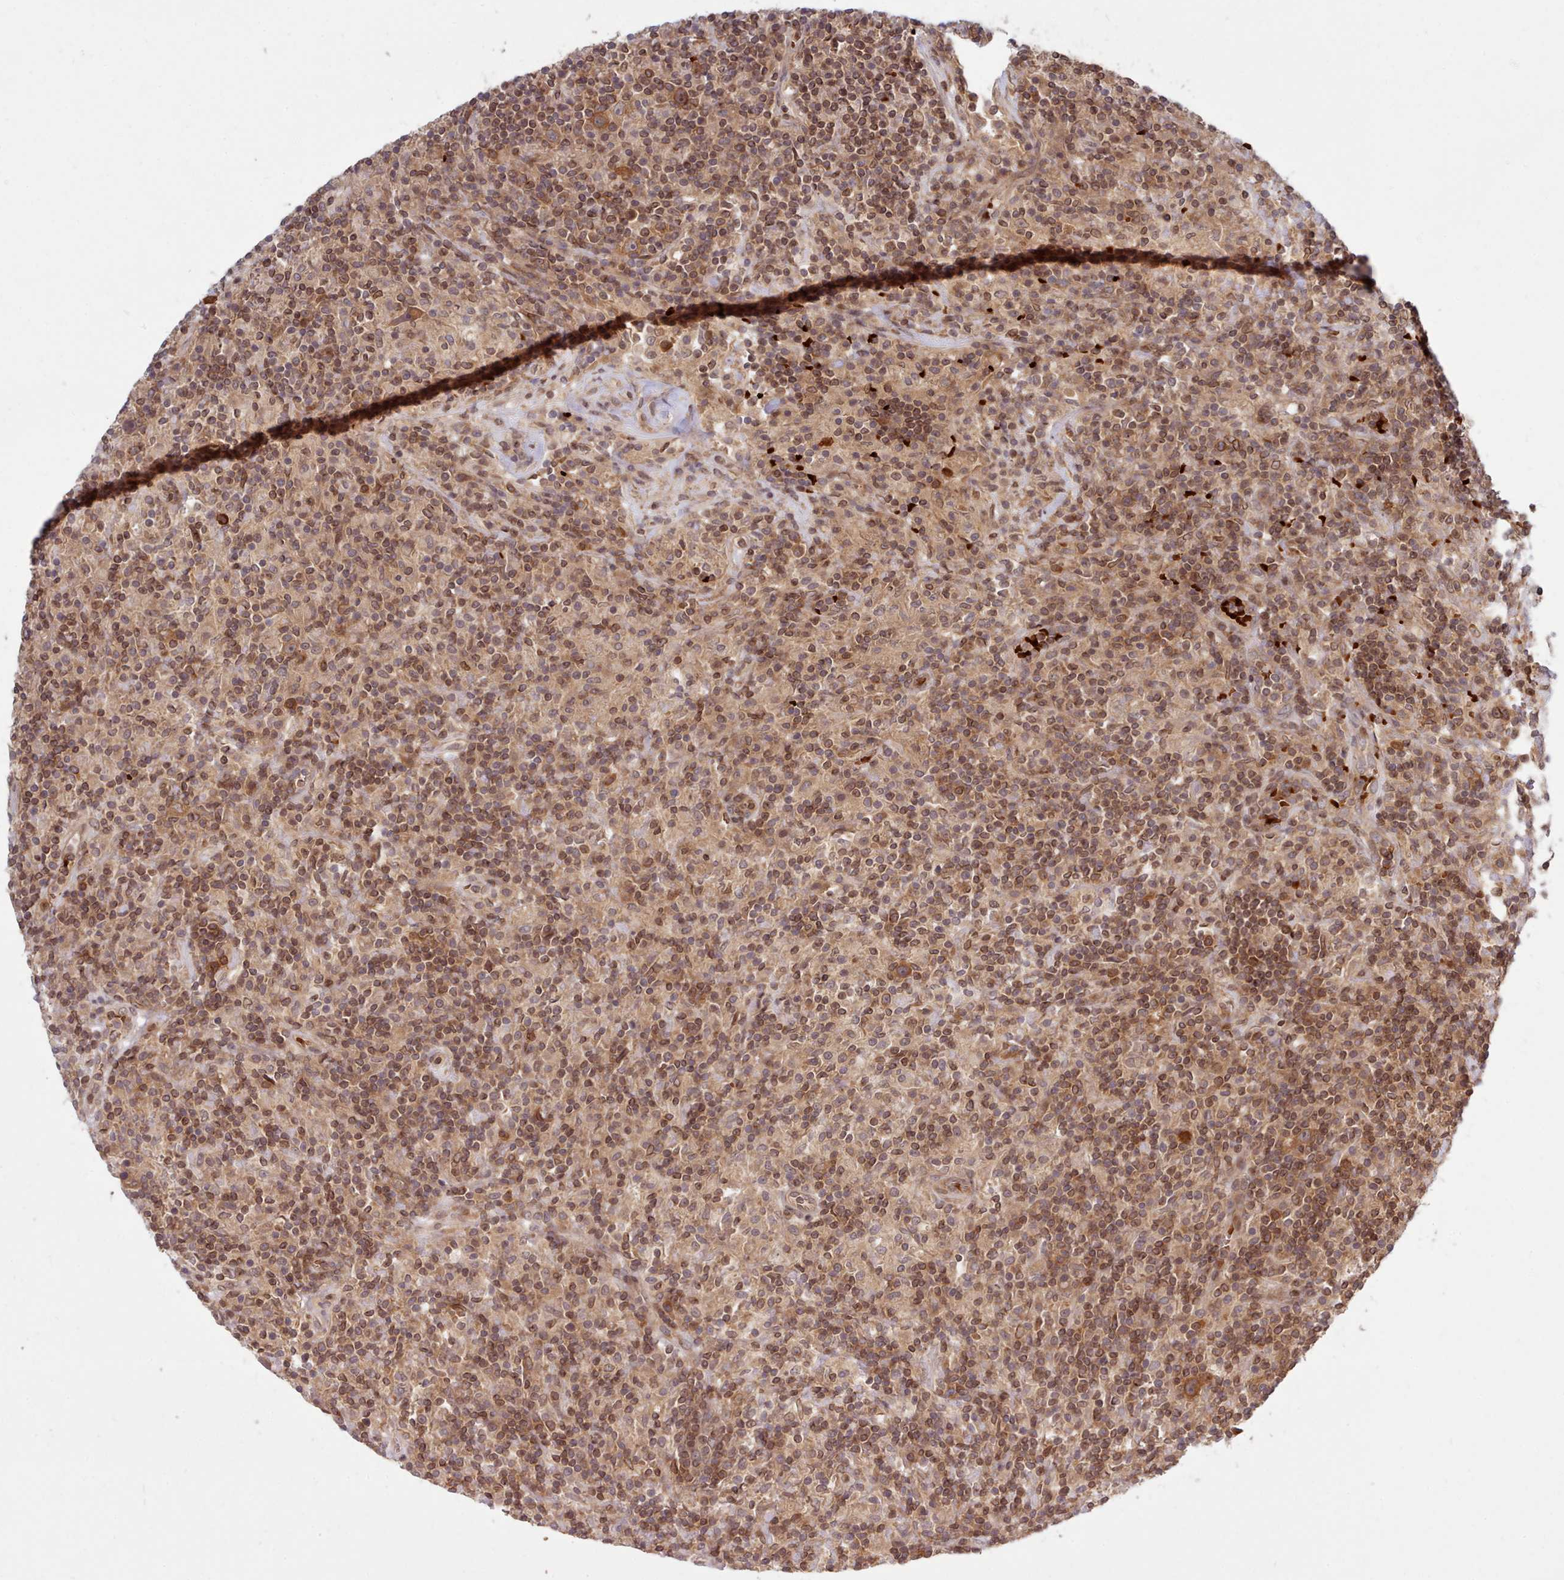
{"staining": {"intensity": "moderate", "quantity": ">75%", "location": "cytoplasmic/membranous"}, "tissue": "lymphoma", "cell_type": "Tumor cells", "image_type": "cancer", "snomed": [{"axis": "morphology", "description": "Hodgkin's disease, NOS"}, {"axis": "topography", "description": "Lymph node"}], "caption": "About >75% of tumor cells in human Hodgkin's disease show moderate cytoplasmic/membranous protein positivity as visualized by brown immunohistochemical staining.", "gene": "UBE2G1", "patient": {"sex": "male", "age": 70}}